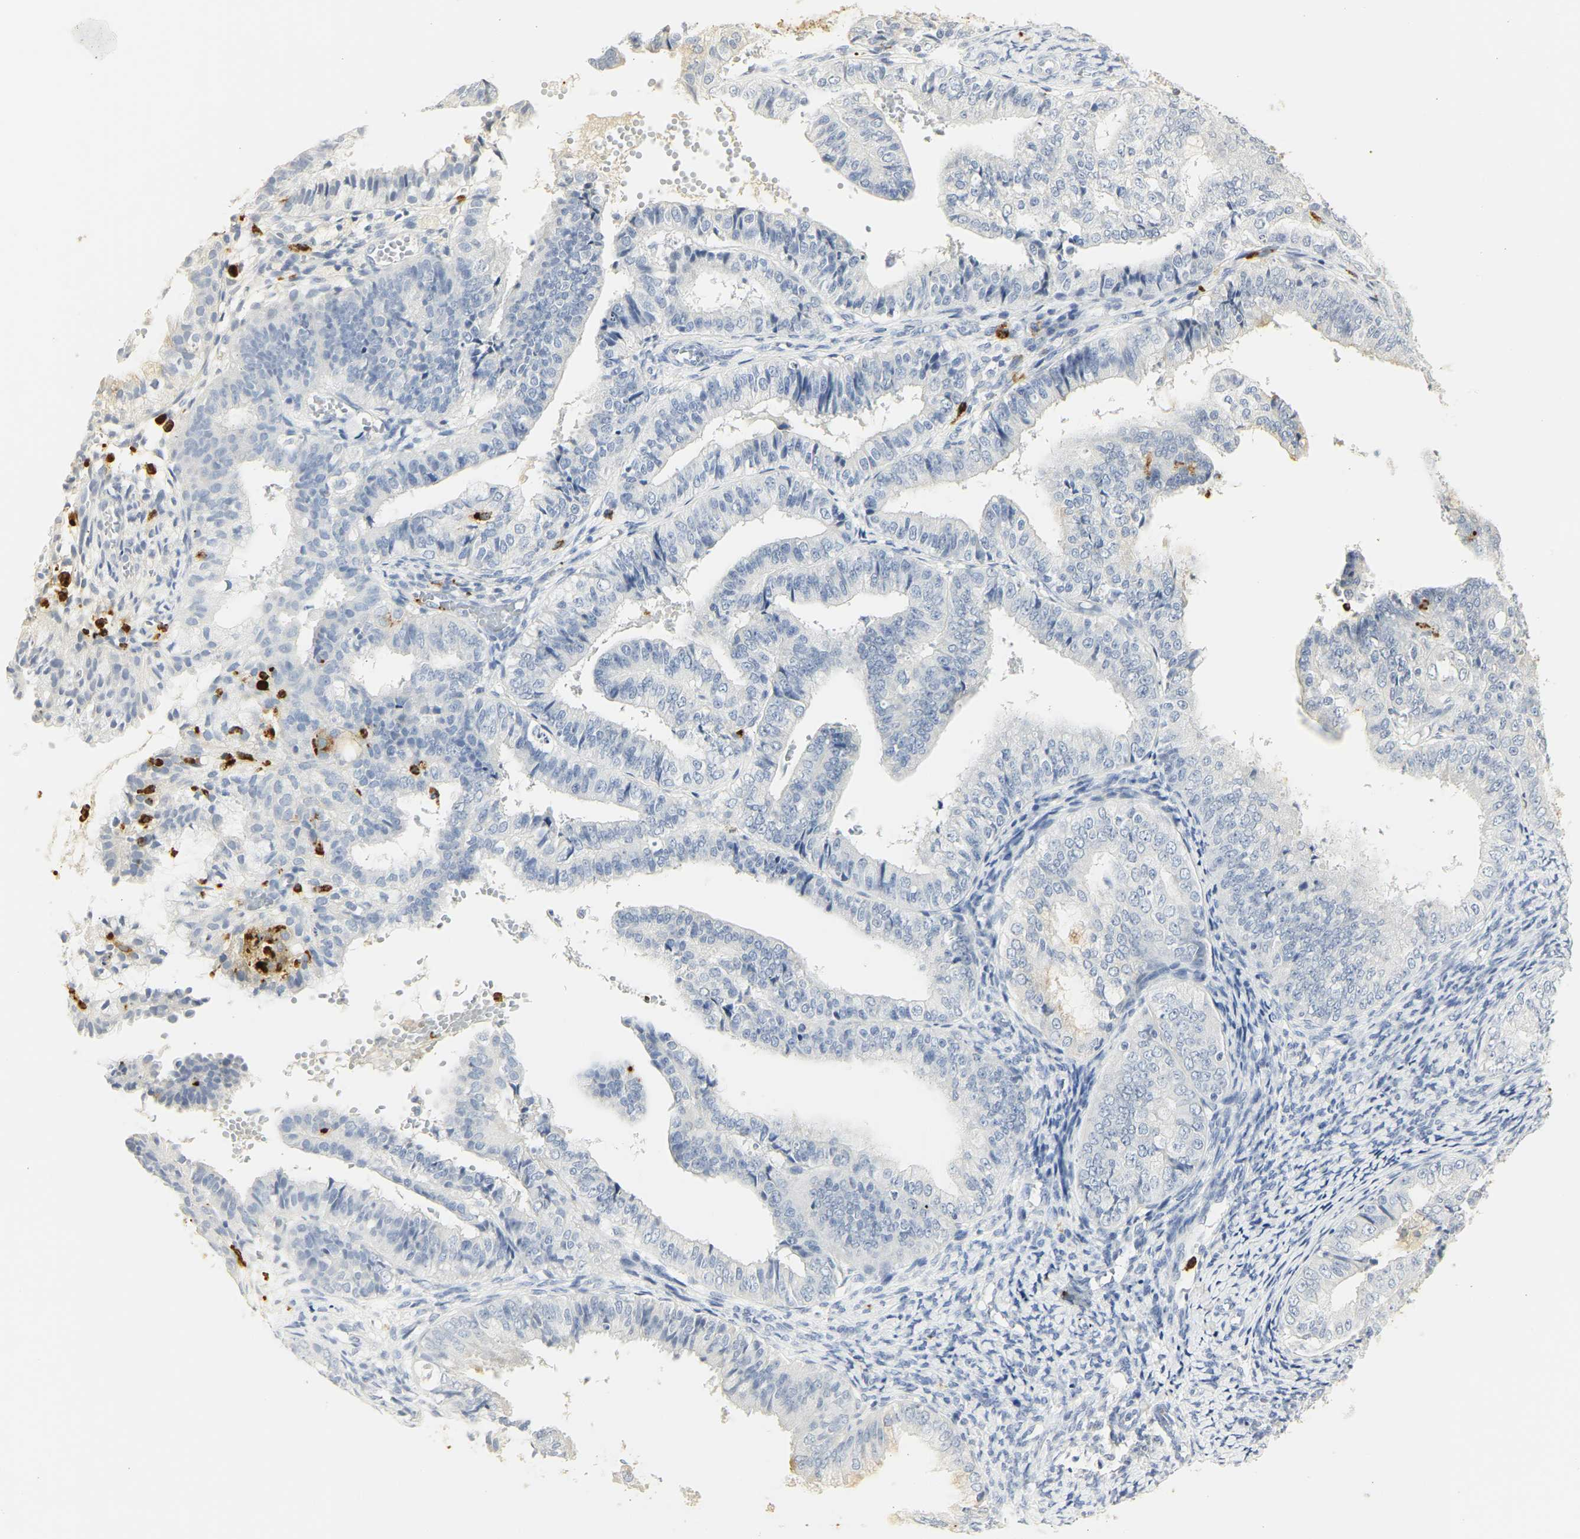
{"staining": {"intensity": "negative", "quantity": "none", "location": "none"}, "tissue": "endometrial cancer", "cell_type": "Tumor cells", "image_type": "cancer", "snomed": [{"axis": "morphology", "description": "Adenocarcinoma, NOS"}, {"axis": "topography", "description": "Endometrium"}], "caption": "Tumor cells show no significant positivity in endometrial cancer. (Brightfield microscopy of DAB (3,3'-diaminobenzidine) immunohistochemistry (IHC) at high magnification).", "gene": "MPO", "patient": {"sex": "female", "age": 63}}